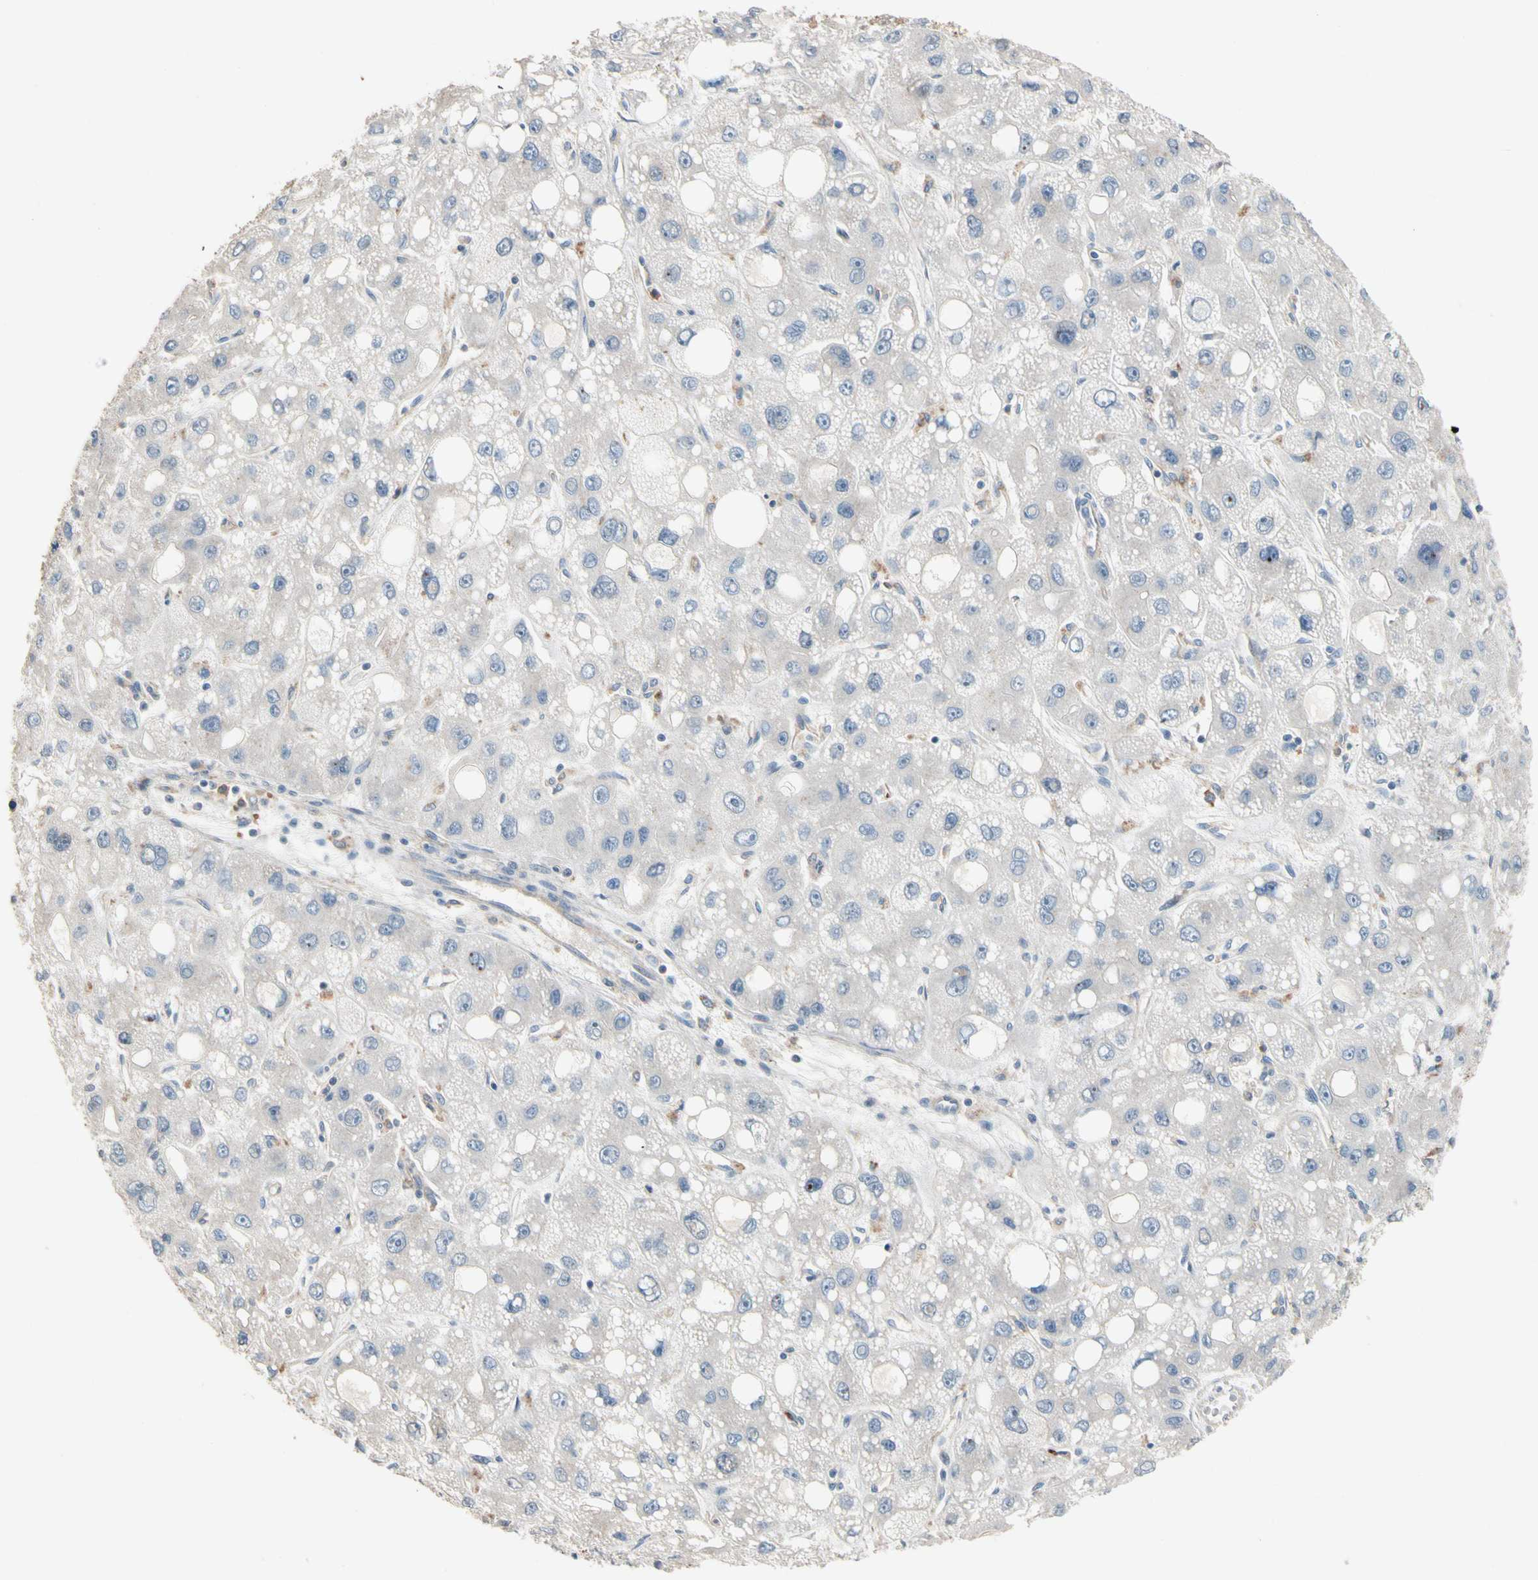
{"staining": {"intensity": "negative", "quantity": "none", "location": "none"}, "tissue": "liver cancer", "cell_type": "Tumor cells", "image_type": "cancer", "snomed": [{"axis": "morphology", "description": "Carcinoma, Hepatocellular, NOS"}, {"axis": "topography", "description": "Liver"}], "caption": "This is an immunohistochemistry (IHC) histopathology image of liver cancer. There is no staining in tumor cells.", "gene": "SIGLEC5", "patient": {"sex": "male", "age": 55}}